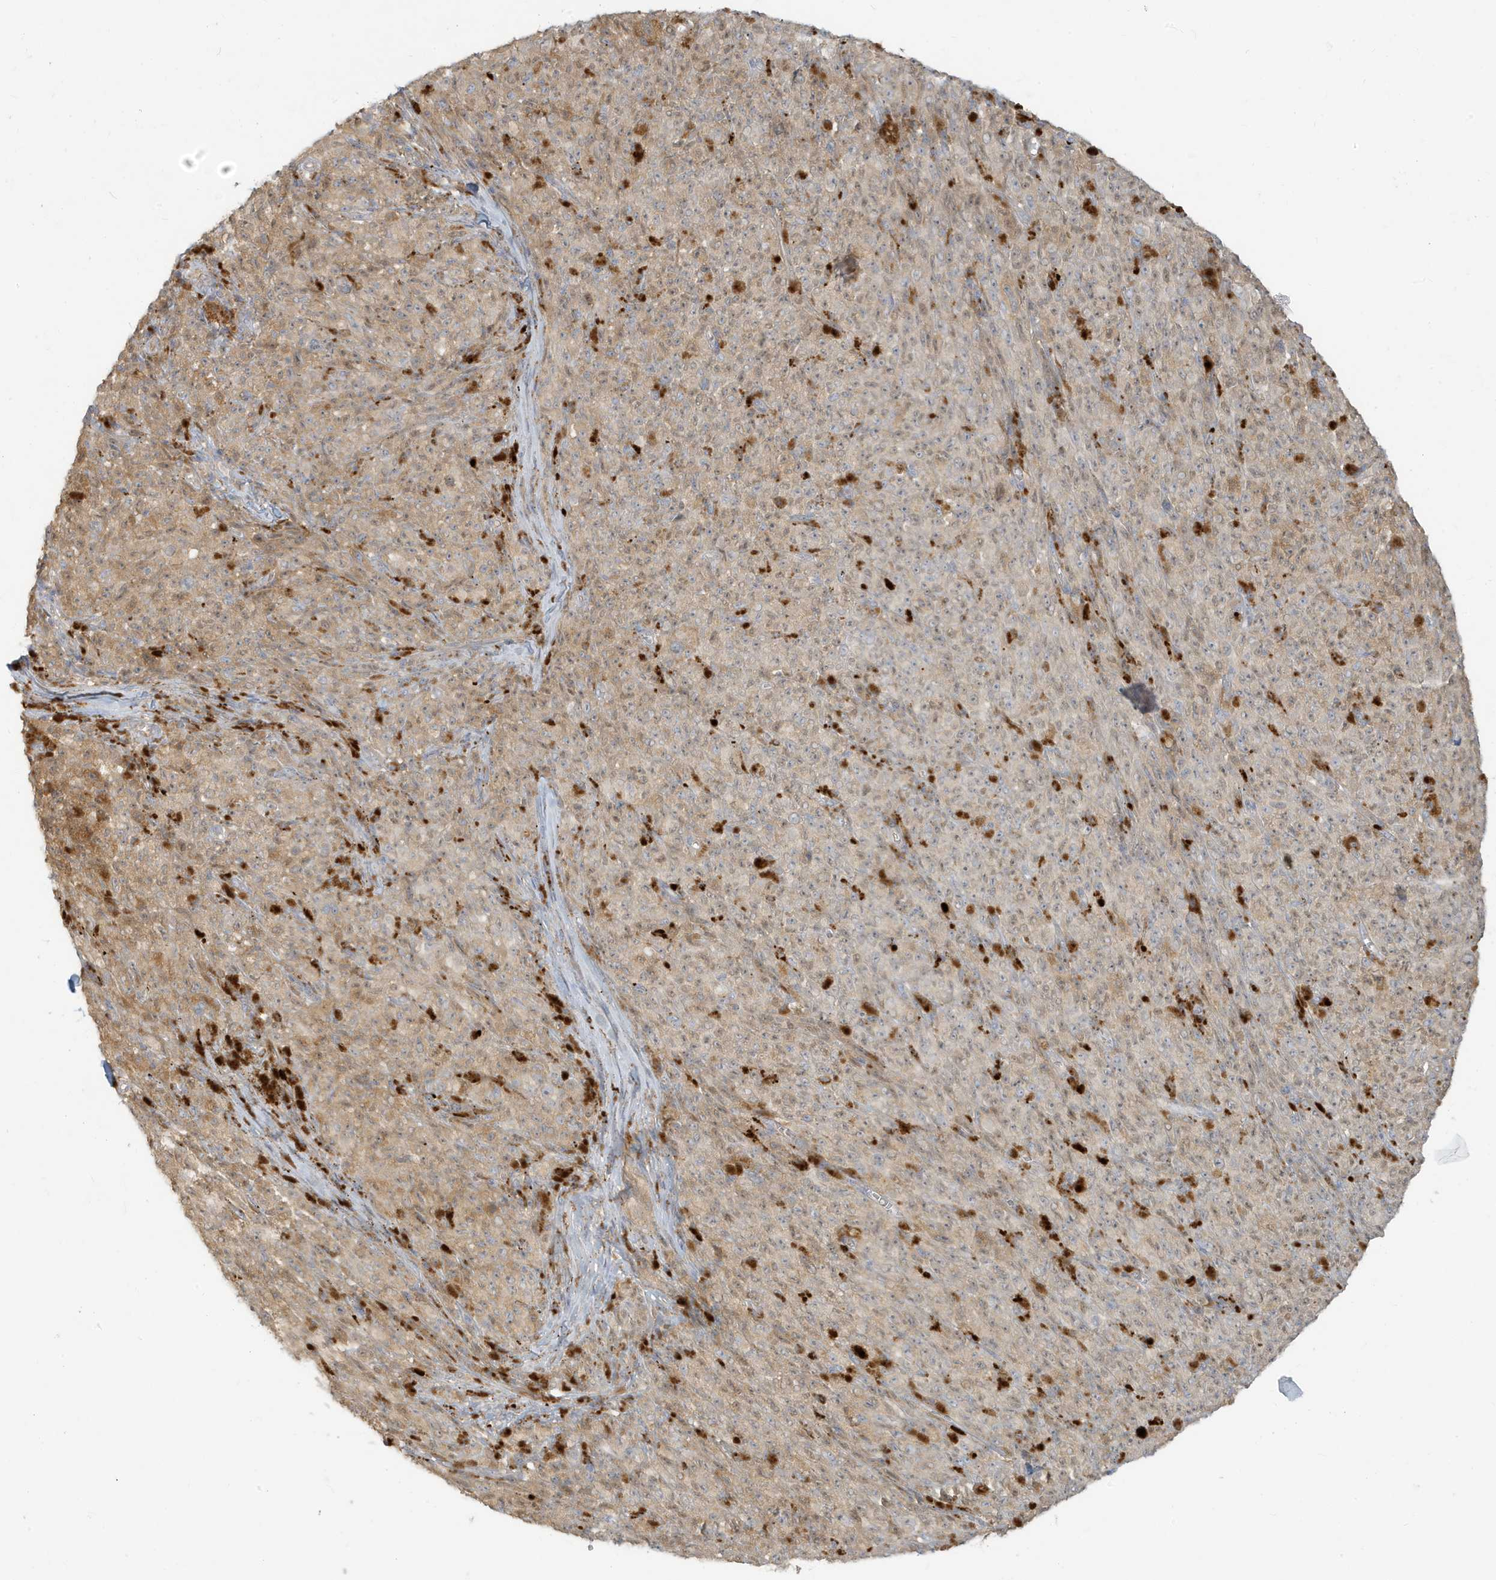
{"staining": {"intensity": "weak", "quantity": ">75%", "location": "cytoplasmic/membranous"}, "tissue": "melanoma", "cell_type": "Tumor cells", "image_type": "cancer", "snomed": [{"axis": "morphology", "description": "Malignant melanoma, NOS"}, {"axis": "topography", "description": "Skin"}], "caption": "A micrograph showing weak cytoplasmic/membranous expression in about >75% of tumor cells in malignant melanoma, as visualized by brown immunohistochemical staining.", "gene": "MCOLN1", "patient": {"sex": "female", "age": 82}}